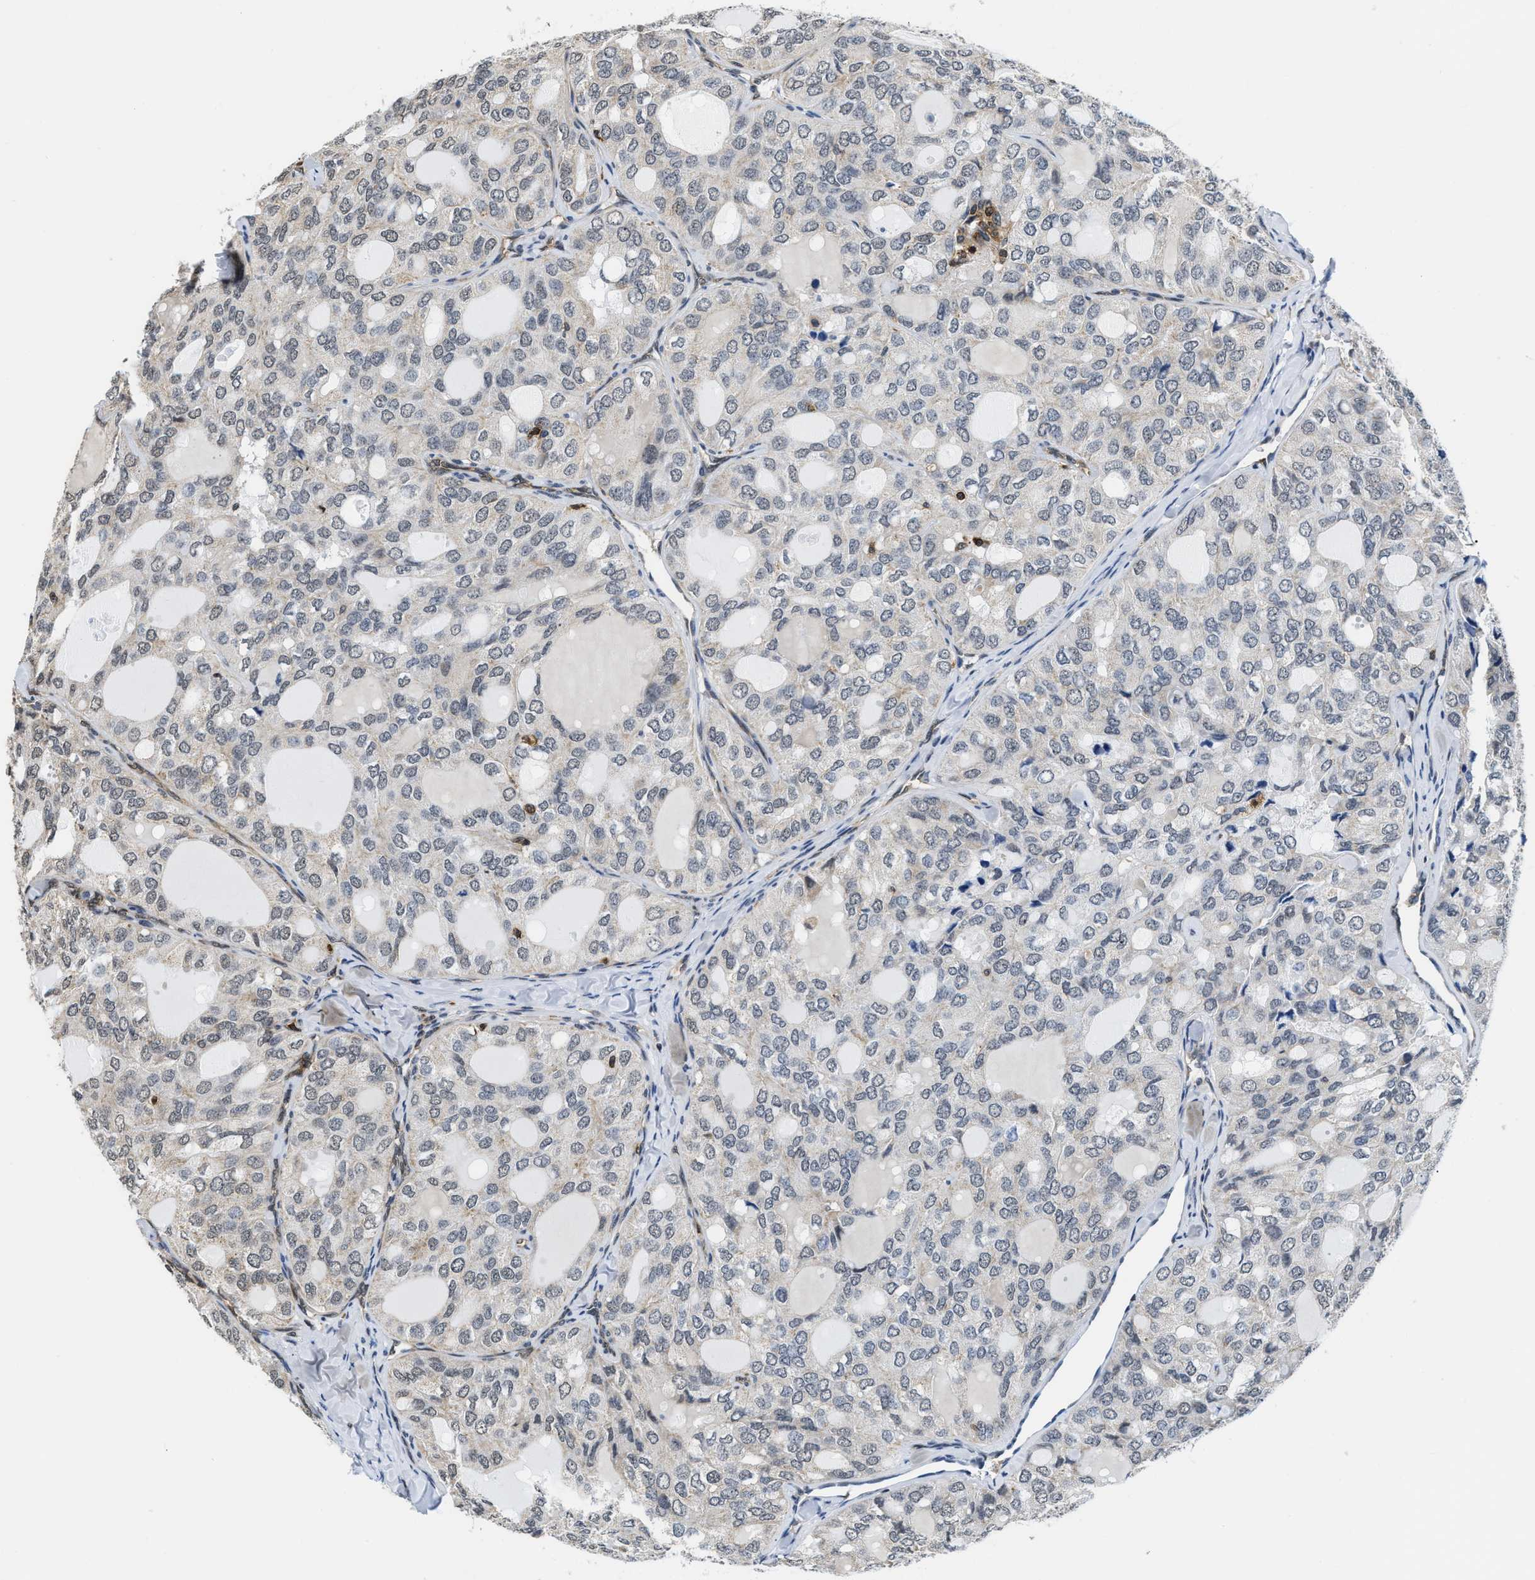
{"staining": {"intensity": "negative", "quantity": "none", "location": "none"}, "tissue": "thyroid cancer", "cell_type": "Tumor cells", "image_type": "cancer", "snomed": [{"axis": "morphology", "description": "Follicular adenoma carcinoma, NOS"}, {"axis": "topography", "description": "Thyroid gland"}], "caption": "There is no significant staining in tumor cells of follicular adenoma carcinoma (thyroid). (Brightfield microscopy of DAB immunohistochemistry (IHC) at high magnification).", "gene": "STK10", "patient": {"sex": "male", "age": 75}}